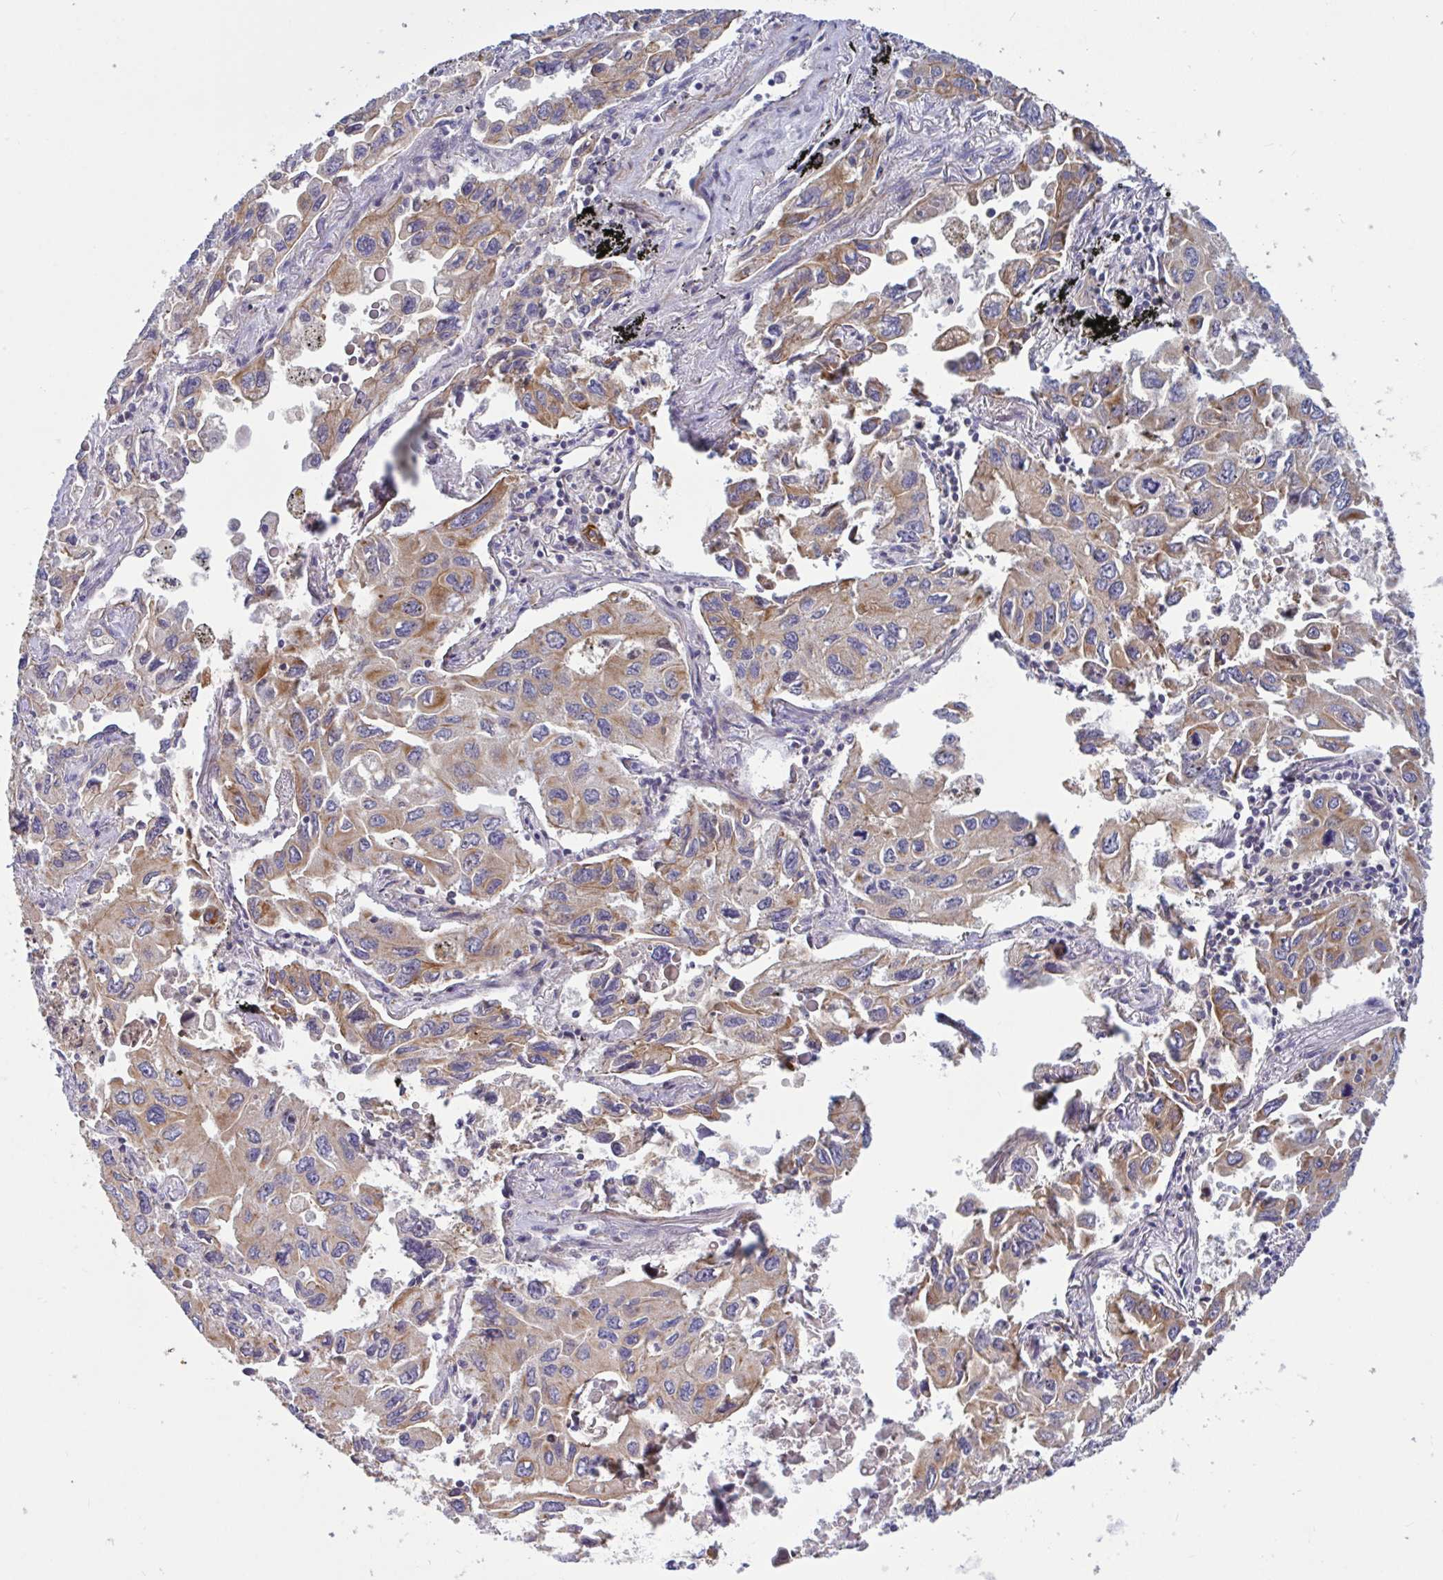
{"staining": {"intensity": "moderate", "quantity": ">75%", "location": "cytoplasmic/membranous"}, "tissue": "lung cancer", "cell_type": "Tumor cells", "image_type": "cancer", "snomed": [{"axis": "morphology", "description": "Adenocarcinoma, NOS"}, {"axis": "topography", "description": "Lung"}], "caption": "Tumor cells demonstrate medium levels of moderate cytoplasmic/membranous staining in about >75% of cells in human lung cancer (adenocarcinoma).", "gene": "TANK", "patient": {"sex": "male", "age": 64}}